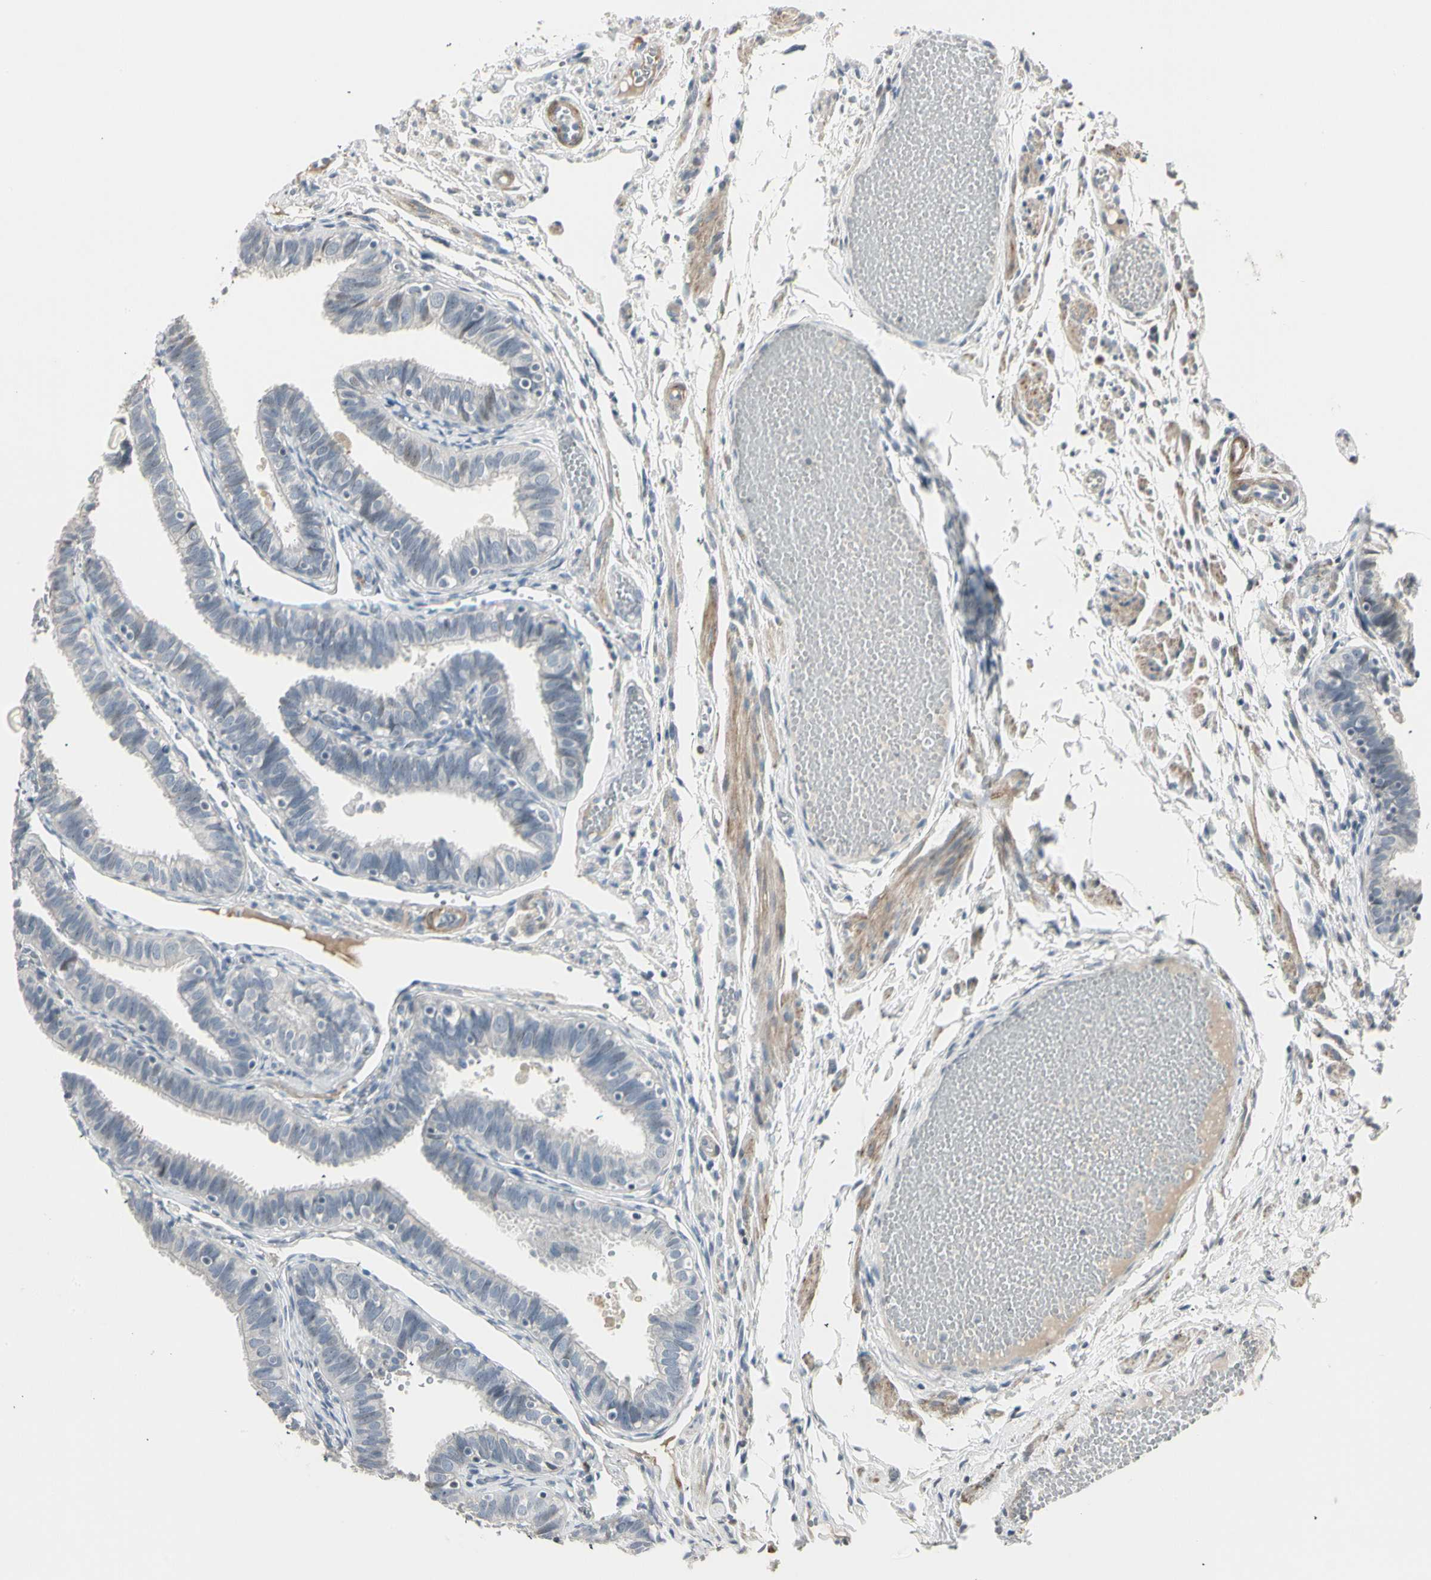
{"staining": {"intensity": "negative", "quantity": "none", "location": "none"}, "tissue": "fallopian tube", "cell_type": "Glandular cells", "image_type": "normal", "snomed": [{"axis": "morphology", "description": "Normal tissue, NOS"}, {"axis": "topography", "description": "Fallopian tube"}], "caption": "The photomicrograph shows no significant expression in glandular cells of fallopian tube.", "gene": "DMPK", "patient": {"sex": "female", "age": 46}}